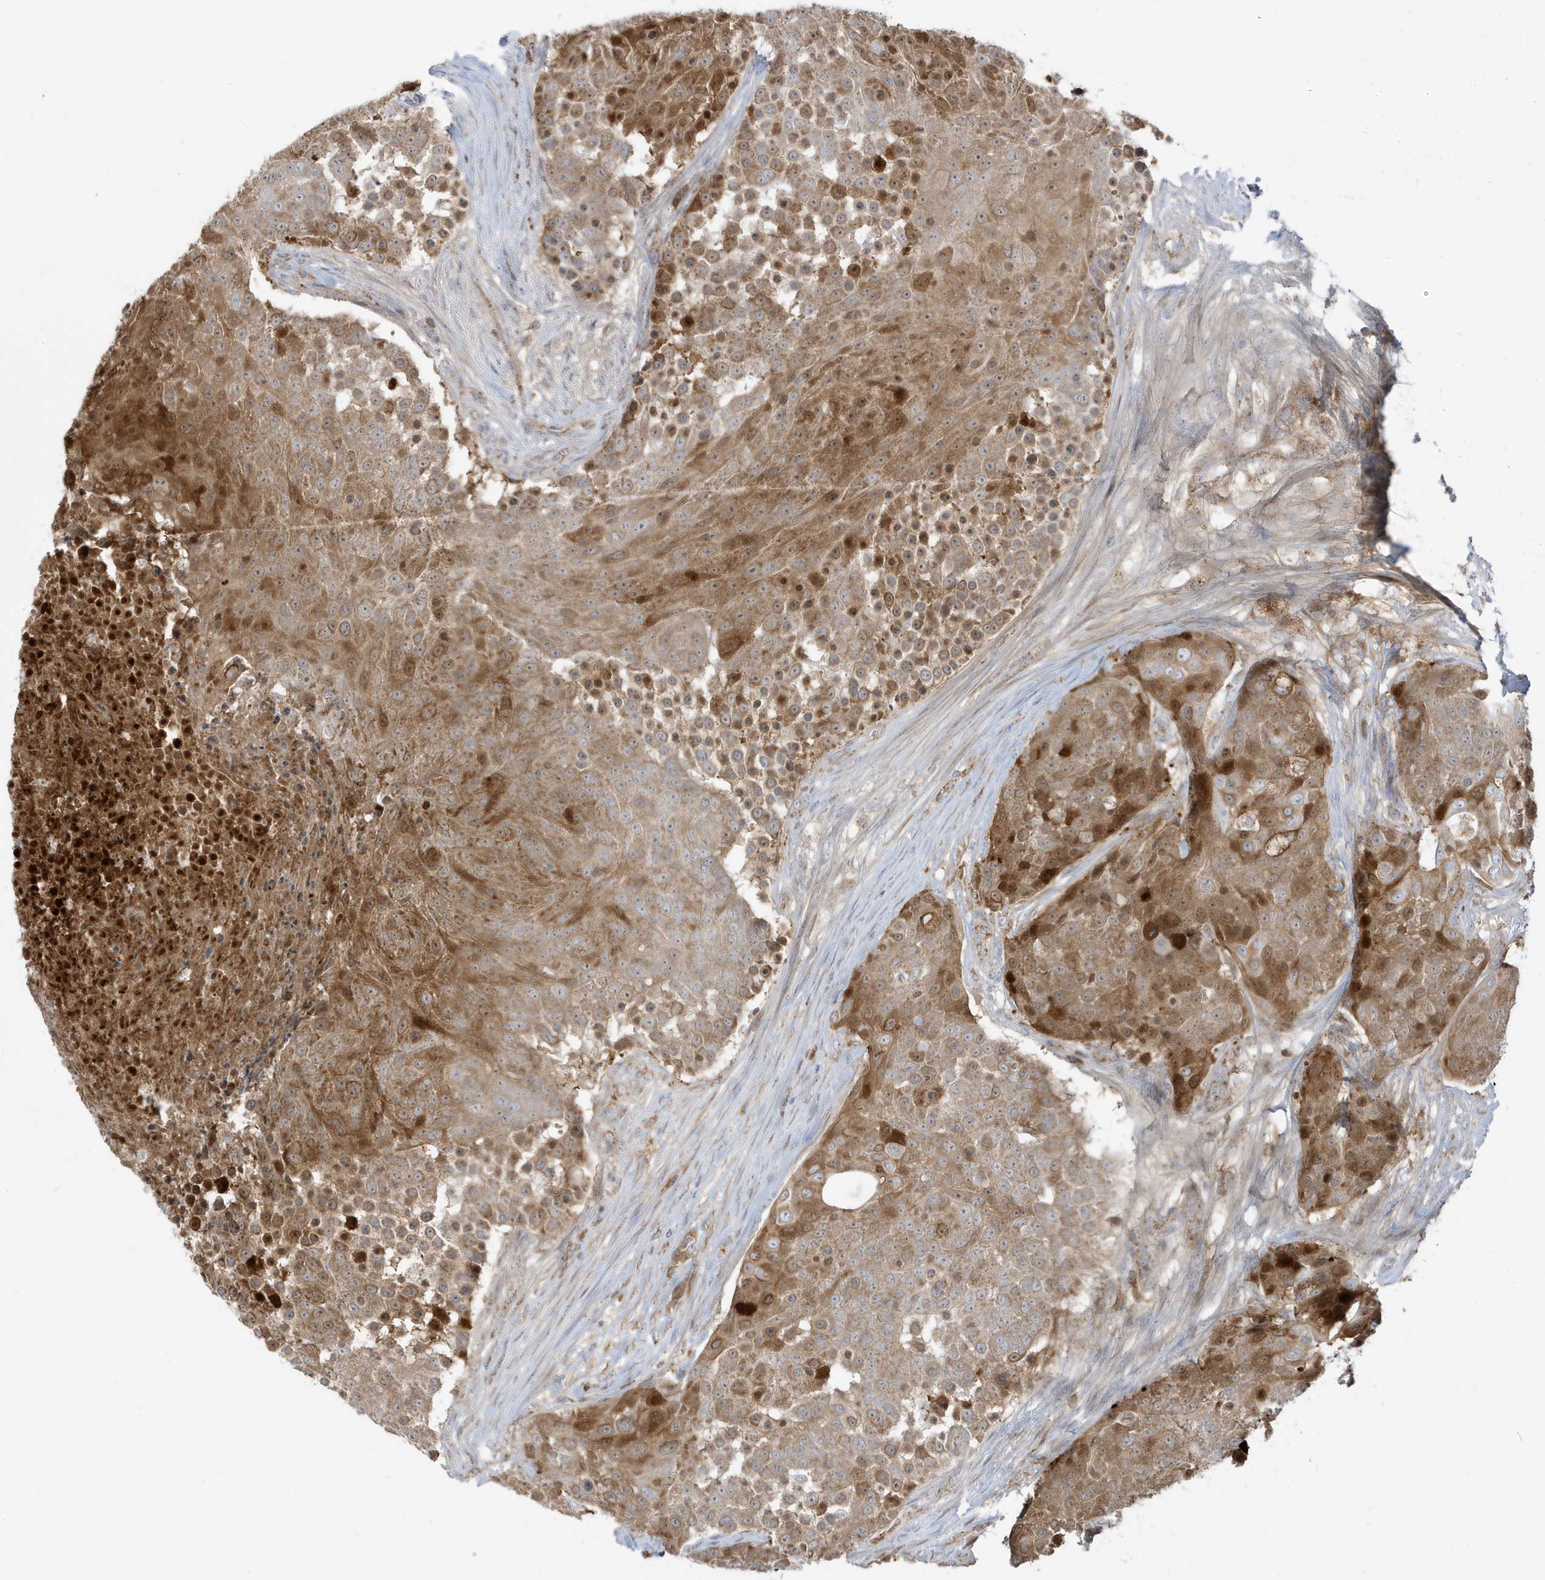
{"staining": {"intensity": "moderate", "quantity": ">75%", "location": "cytoplasmic/membranous"}, "tissue": "urothelial cancer", "cell_type": "Tumor cells", "image_type": "cancer", "snomed": [{"axis": "morphology", "description": "Urothelial carcinoma, High grade"}, {"axis": "topography", "description": "Urinary bladder"}], "caption": "Human high-grade urothelial carcinoma stained for a protein (brown) shows moderate cytoplasmic/membranous positive positivity in approximately >75% of tumor cells.", "gene": "IFT57", "patient": {"sex": "female", "age": 63}}